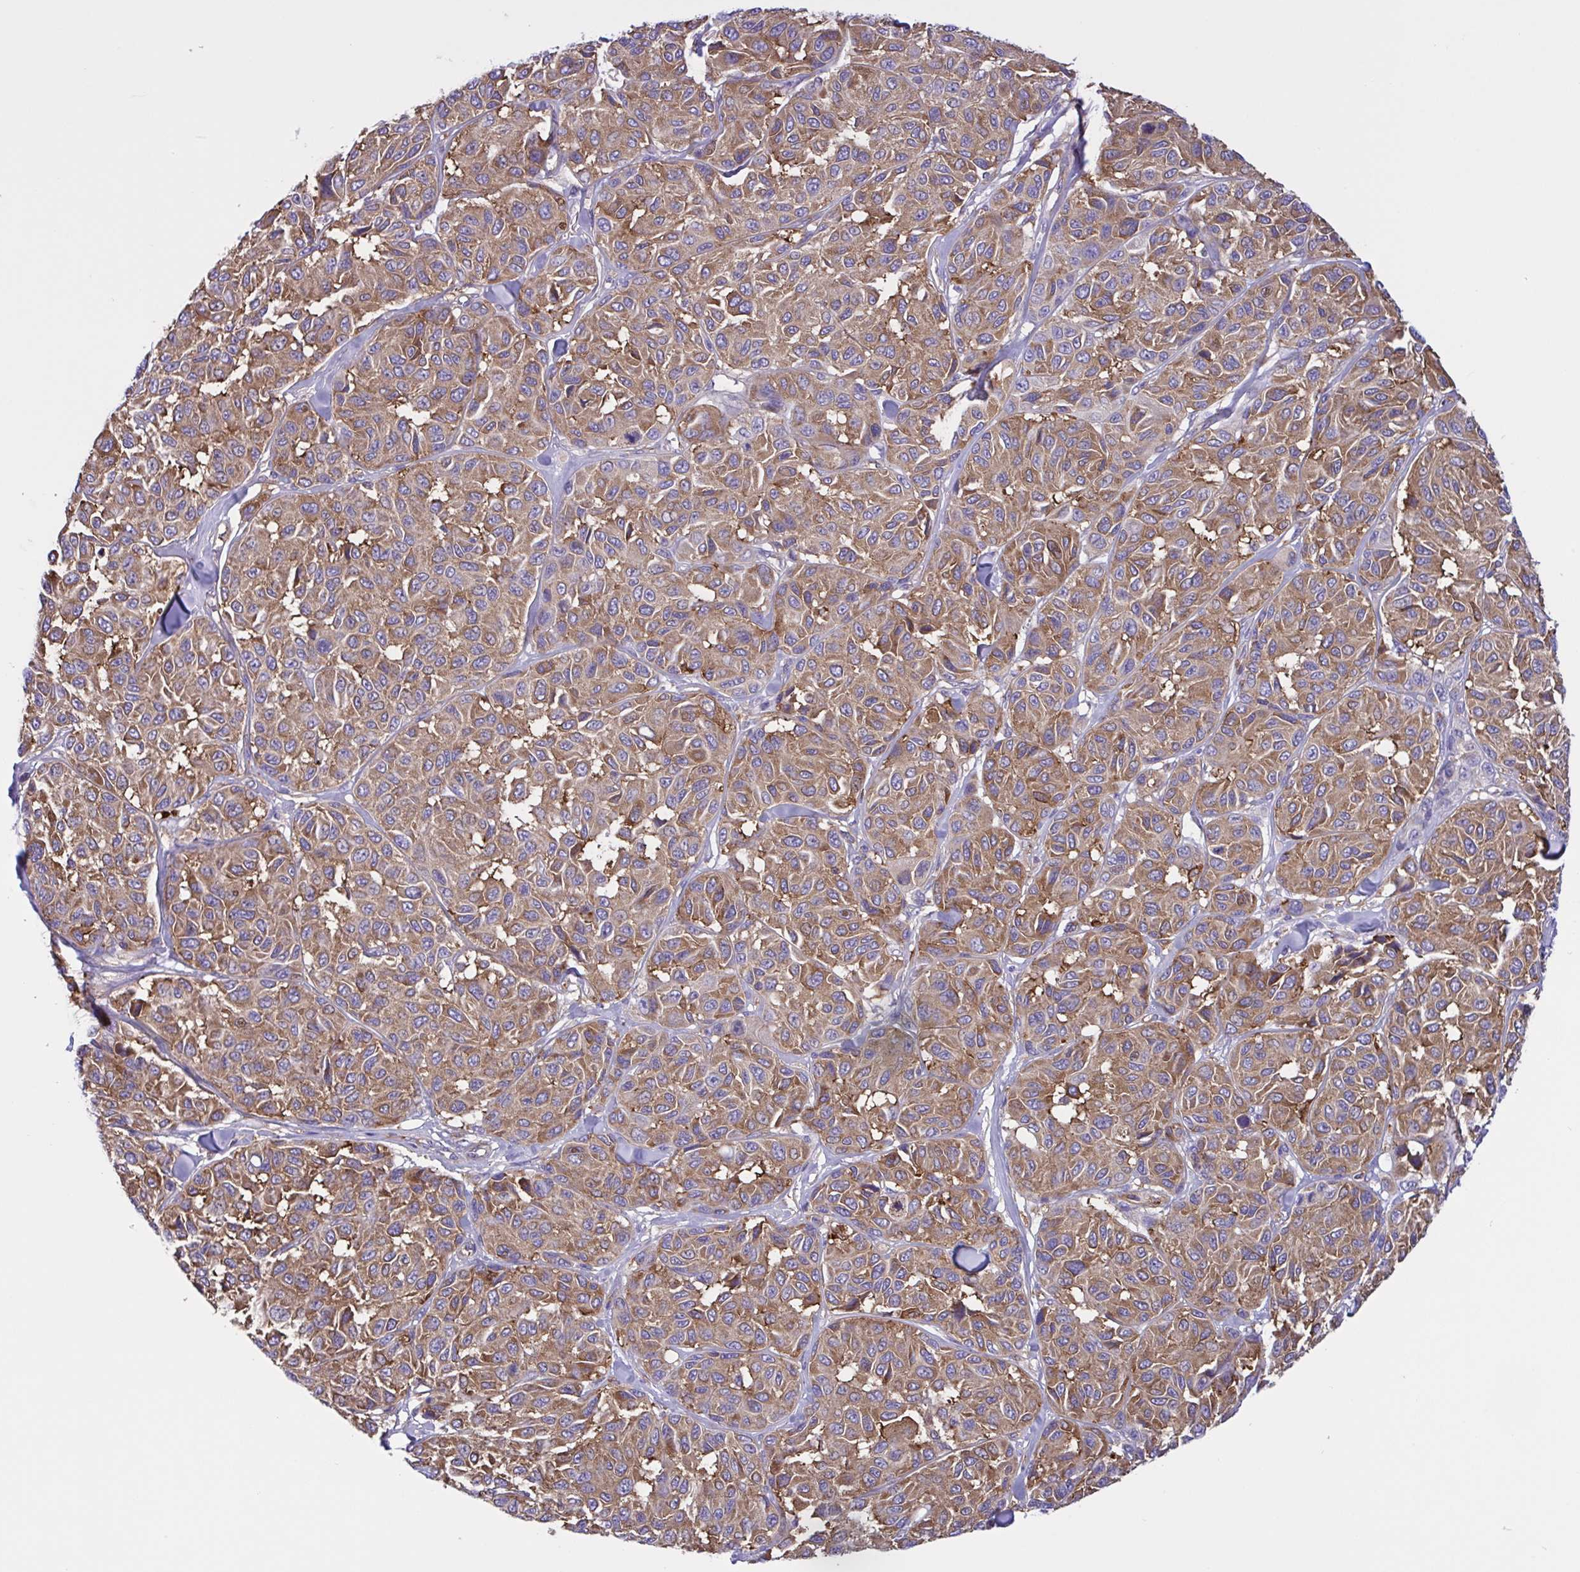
{"staining": {"intensity": "moderate", "quantity": ">75%", "location": "cytoplasmic/membranous"}, "tissue": "melanoma", "cell_type": "Tumor cells", "image_type": "cancer", "snomed": [{"axis": "morphology", "description": "Malignant melanoma, NOS"}, {"axis": "topography", "description": "Skin"}], "caption": "Immunohistochemistry (IHC) micrograph of neoplastic tissue: human melanoma stained using IHC demonstrates medium levels of moderate protein expression localized specifically in the cytoplasmic/membranous of tumor cells, appearing as a cytoplasmic/membranous brown color.", "gene": "OR51M1", "patient": {"sex": "female", "age": 66}}